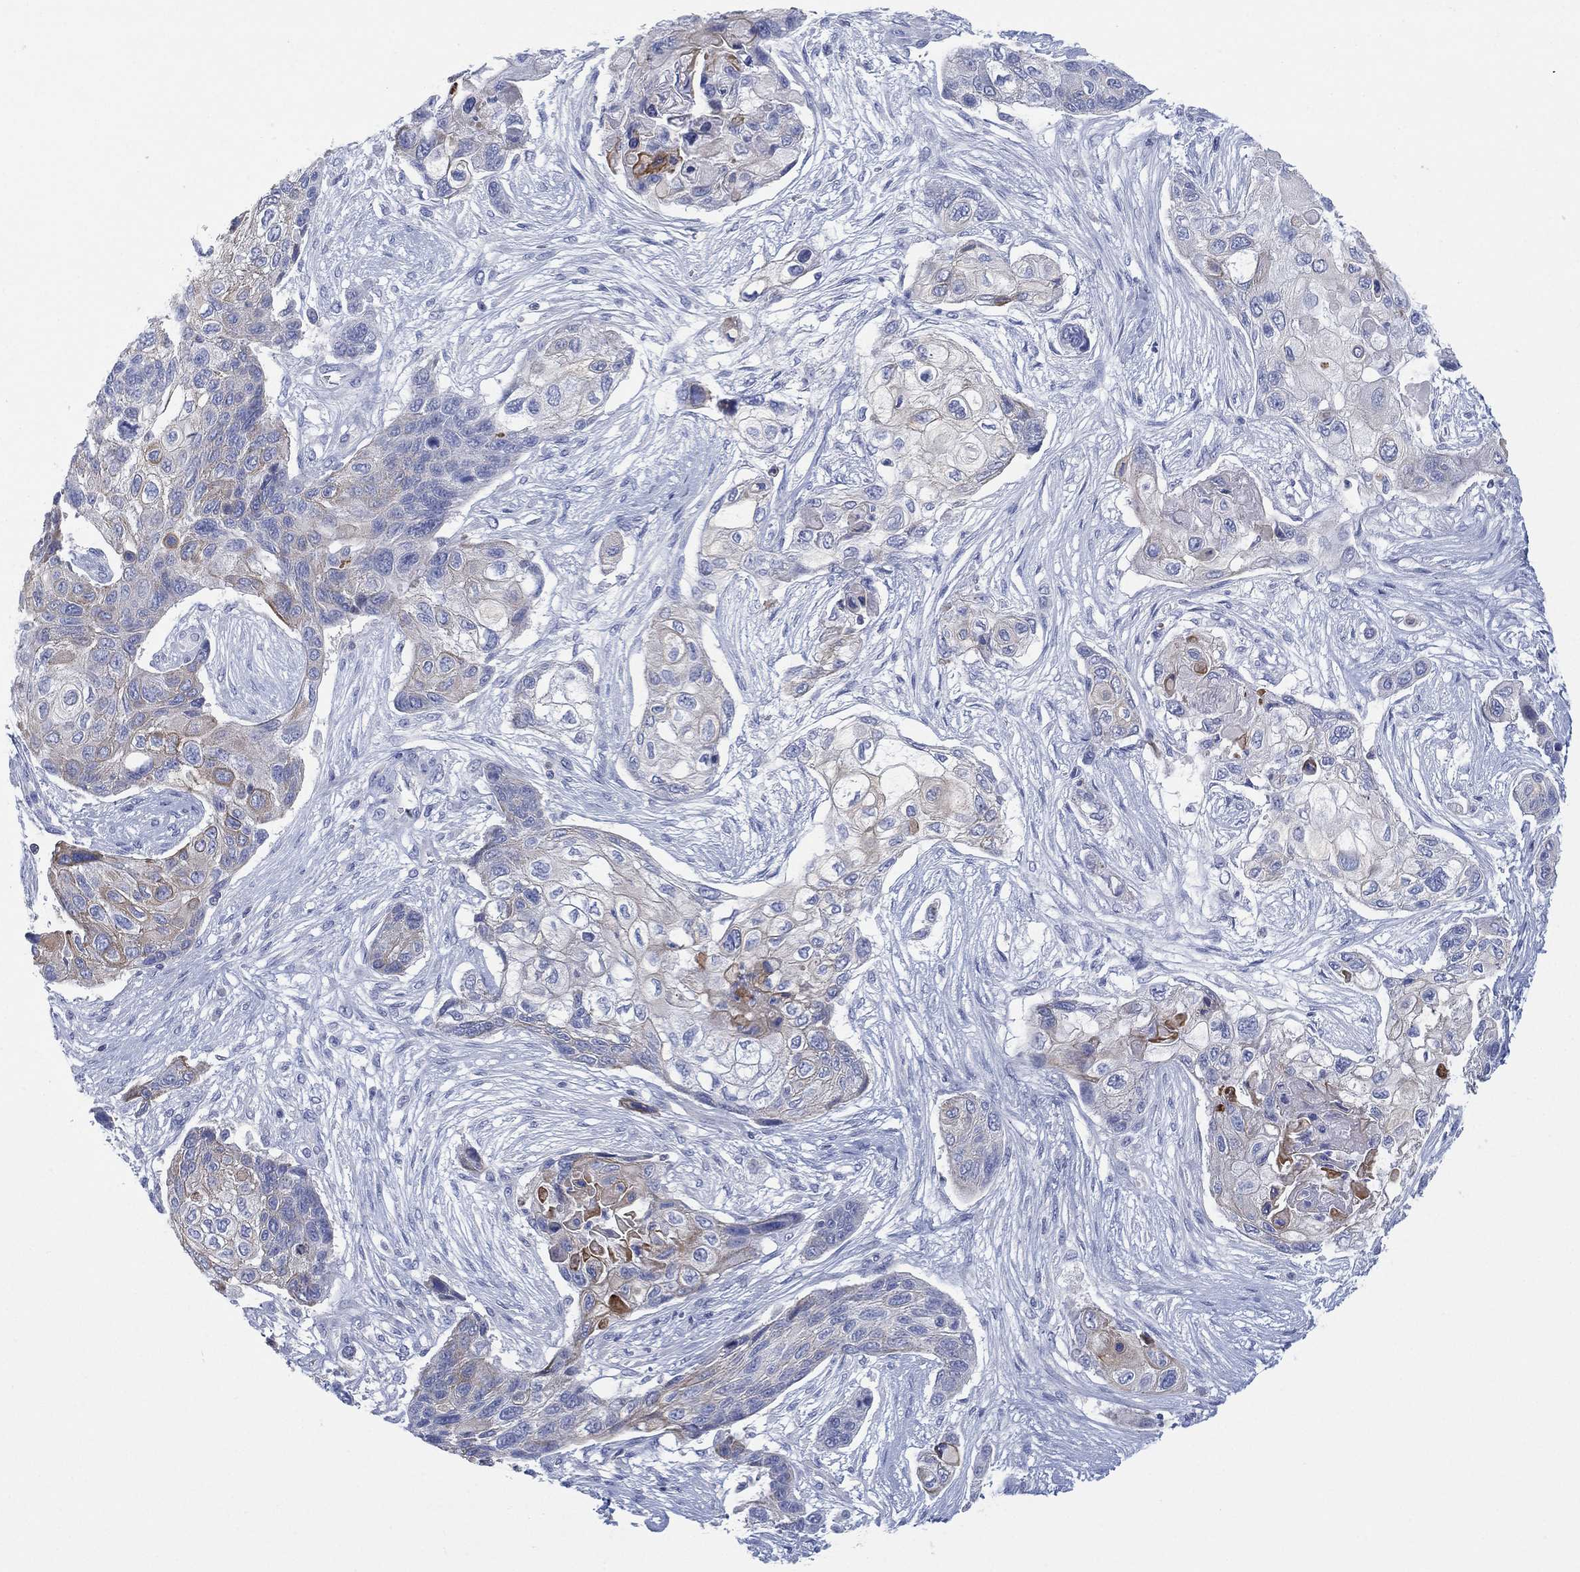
{"staining": {"intensity": "weak", "quantity": "<25%", "location": "cytoplasmic/membranous"}, "tissue": "lung cancer", "cell_type": "Tumor cells", "image_type": "cancer", "snomed": [{"axis": "morphology", "description": "Squamous cell carcinoma, NOS"}, {"axis": "topography", "description": "Lung"}], "caption": "Tumor cells are negative for protein expression in human lung squamous cell carcinoma.", "gene": "SEPTIN1", "patient": {"sex": "male", "age": 69}}